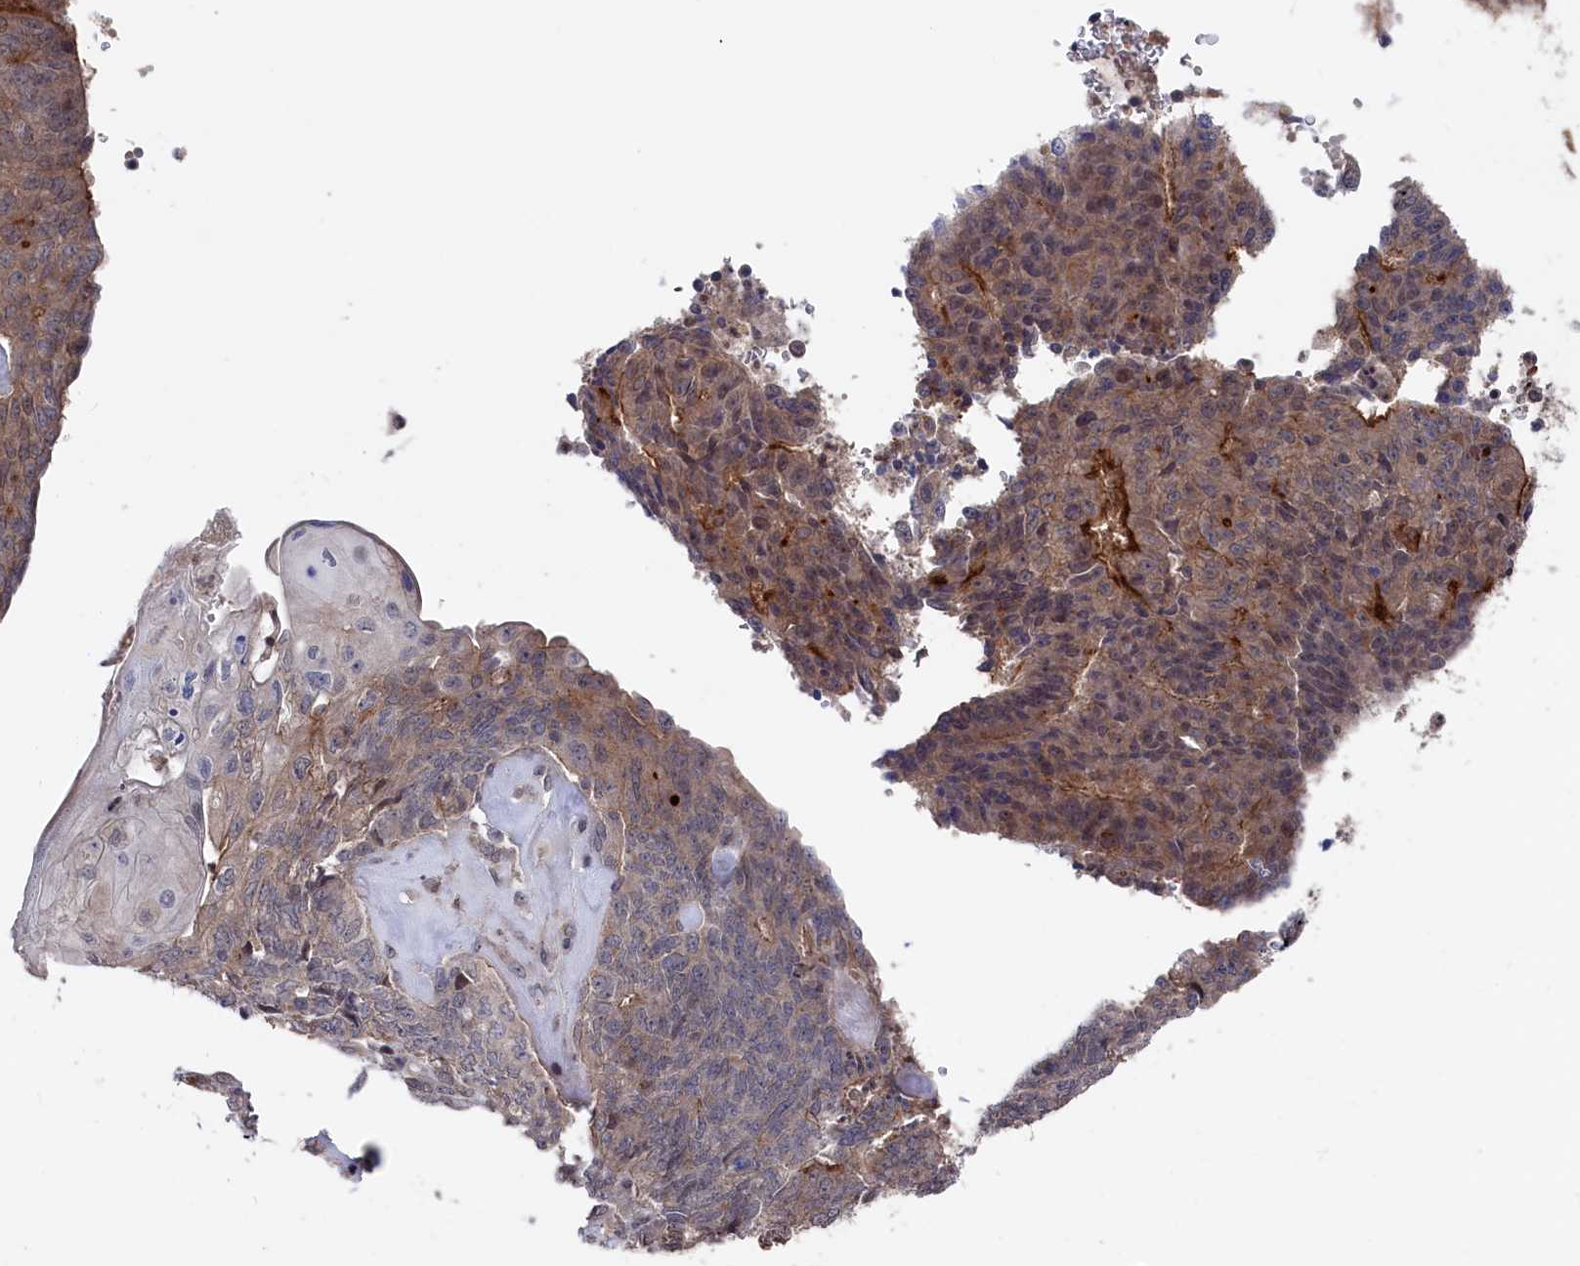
{"staining": {"intensity": "moderate", "quantity": "25%-75%", "location": "cytoplasmic/membranous"}, "tissue": "endometrial cancer", "cell_type": "Tumor cells", "image_type": "cancer", "snomed": [{"axis": "morphology", "description": "Adenocarcinoma, NOS"}, {"axis": "topography", "description": "Endometrium"}], "caption": "High-magnification brightfield microscopy of adenocarcinoma (endometrial) stained with DAB (3,3'-diaminobenzidine) (brown) and counterstained with hematoxylin (blue). tumor cells exhibit moderate cytoplasmic/membranous expression is identified in approximately25%-75% of cells.", "gene": "TMC5", "patient": {"sex": "female", "age": 32}}